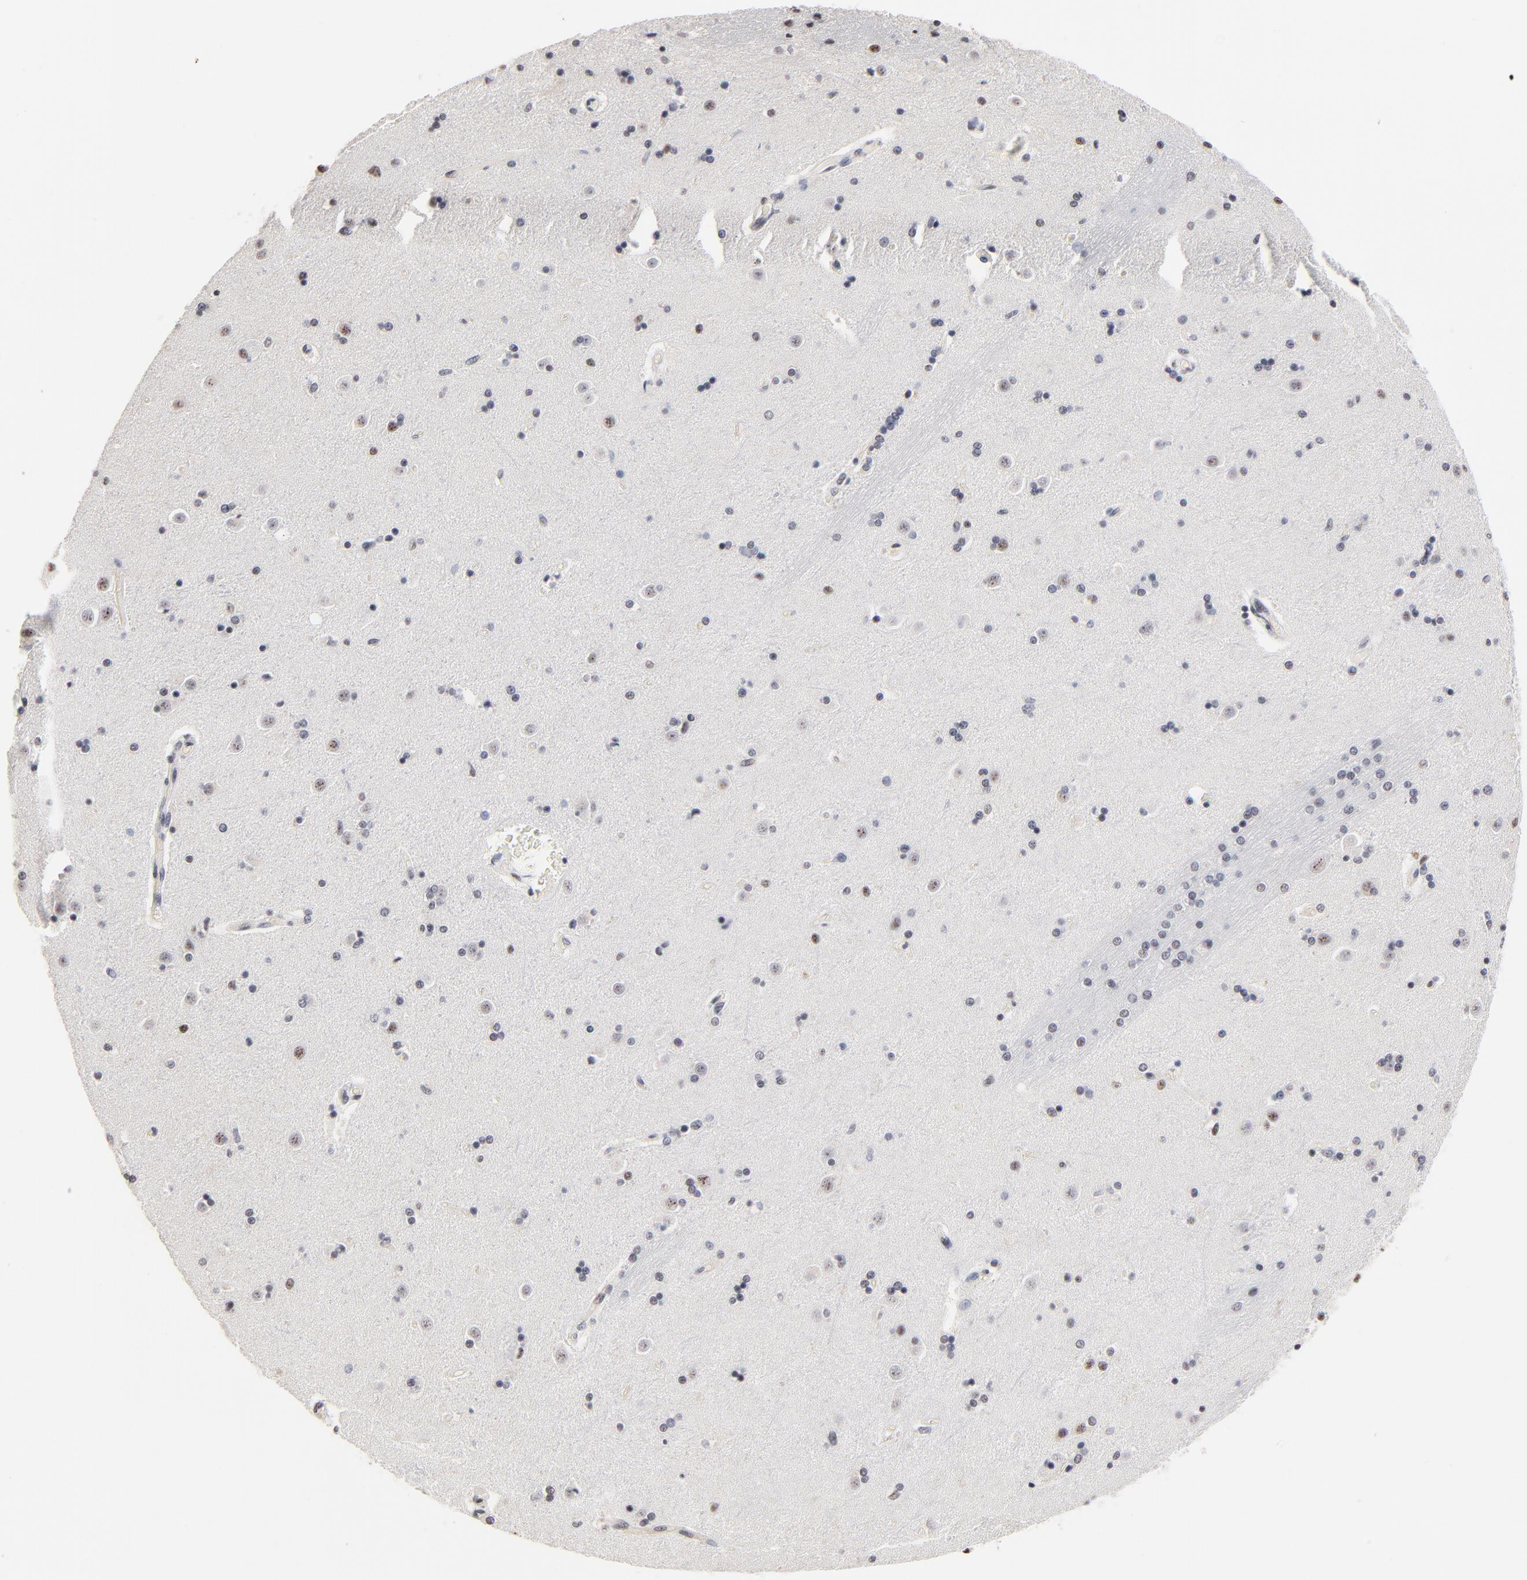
{"staining": {"intensity": "moderate", "quantity": "<25%", "location": "nuclear"}, "tissue": "caudate", "cell_type": "Glial cells", "image_type": "normal", "snomed": [{"axis": "morphology", "description": "Normal tissue, NOS"}, {"axis": "topography", "description": "Lateral ventricle wall"}], "caption": "Immunohistochemical staining of normal human caudate displays low levels of moderate nuclear positivity in approximately <25% of glial cells.", "gene": "MBD4", "patient": {"sex": "female", "age": 54}}